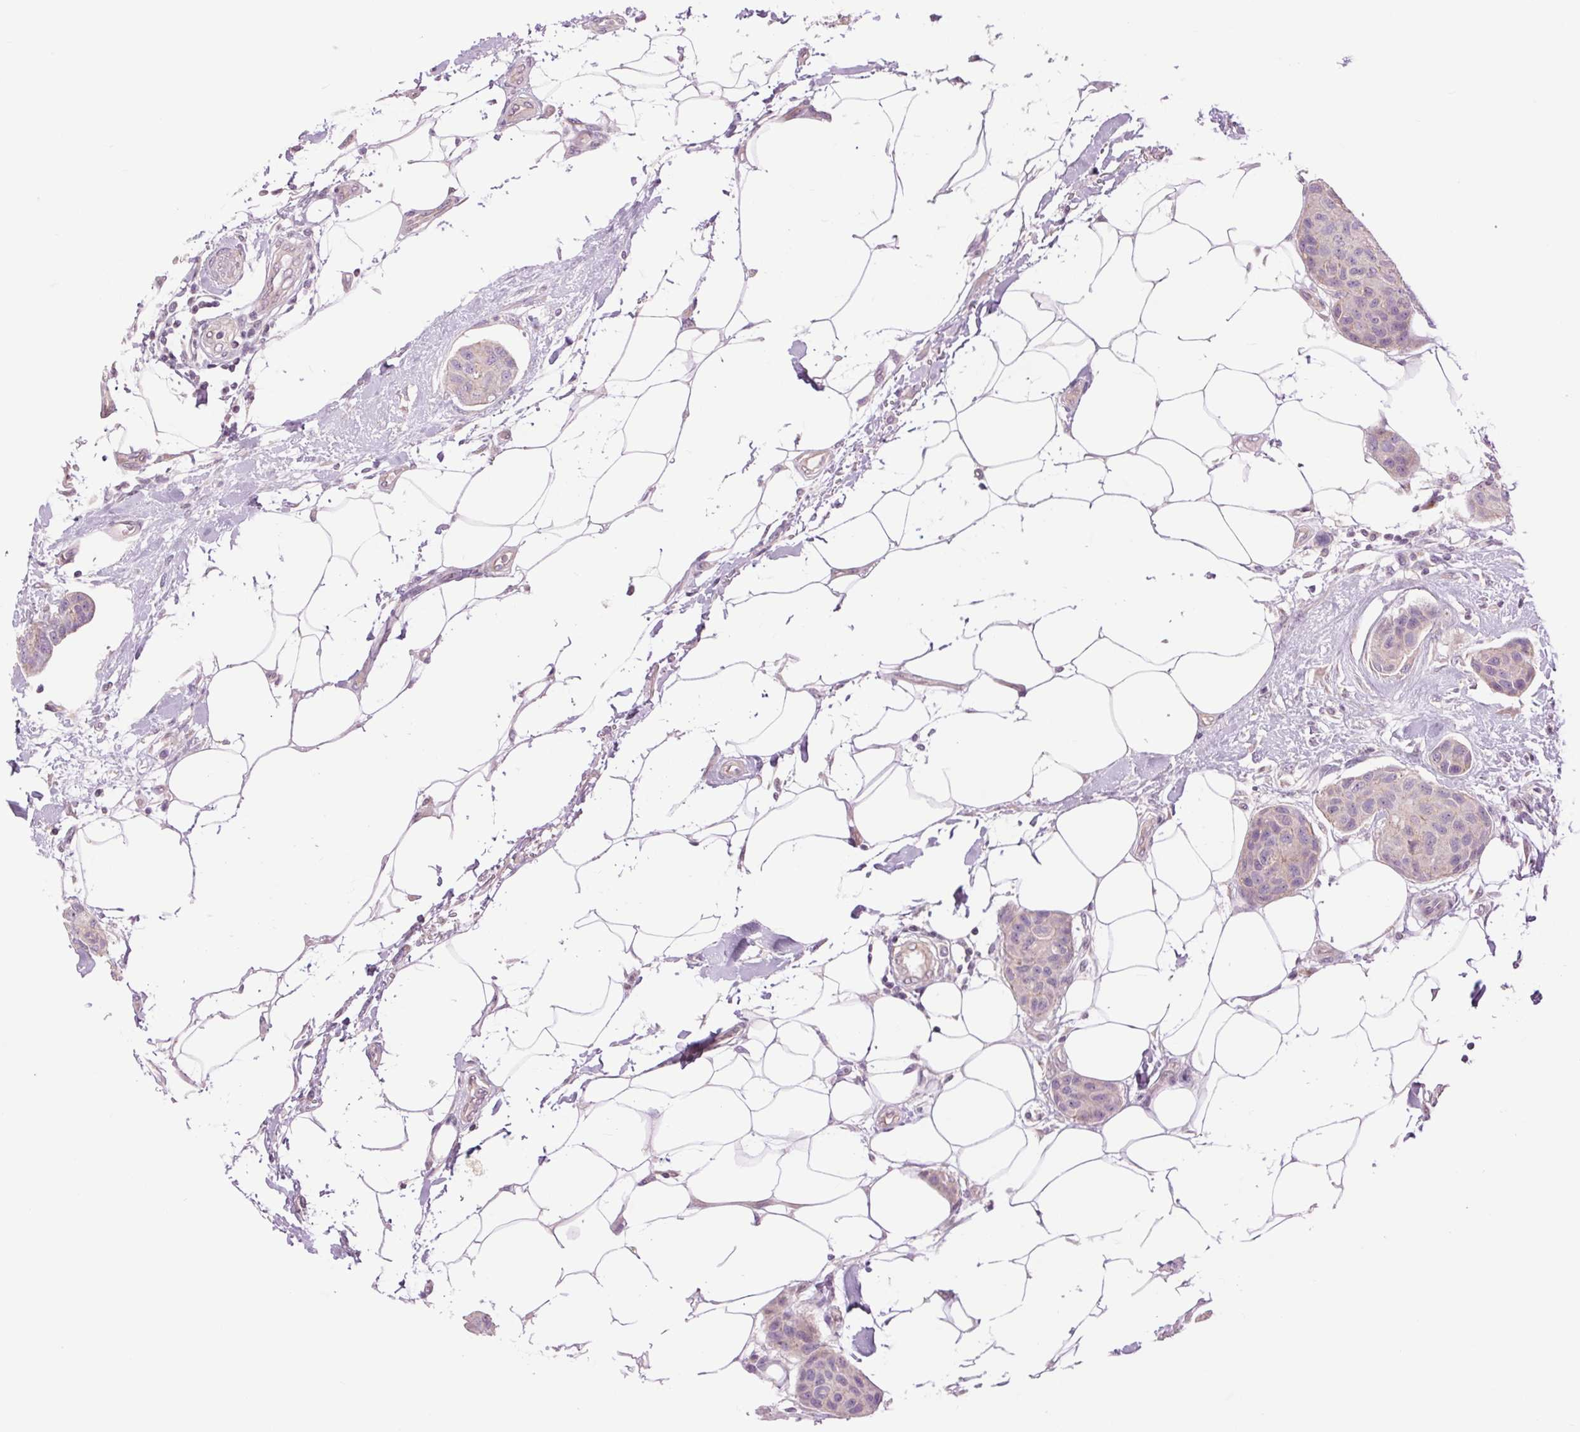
{"staining": {"intensity": "negative", "quantity": "none", "location": "none"}, "tissue": "breast cancer", "cell_type": "Tumor cells", "image_type": "cancer", "snomed": [{"axis": "morphology", "description": "Duct carcinoma"}, {"axis": "topography", "description": "Breast"}, {"axis": "topography", "description": "Lymph node"}], "caption": "The image demonstrates no significant expression in tumor cells of breast cancer (intraductal carcinoma). Nuclei are stained in blue.", "gene": "CTNNA3", "patient": {"sex": "female", "age": 80}}